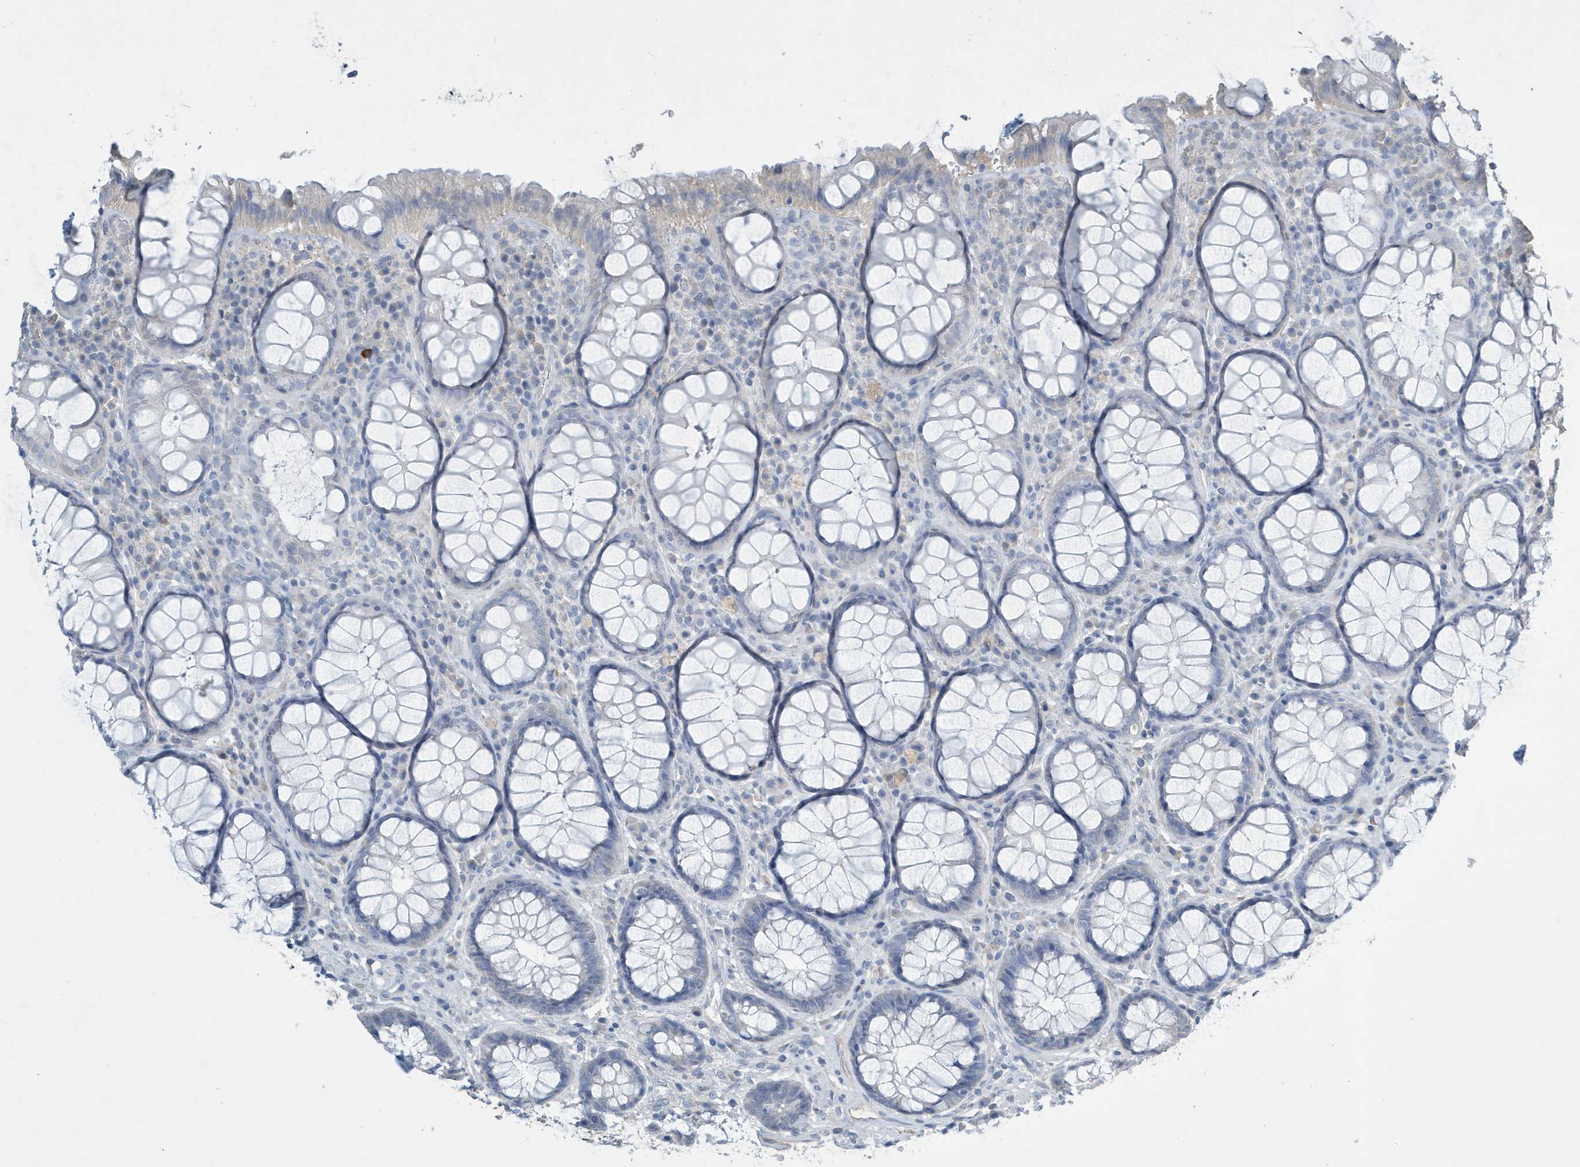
{"staining": {"intensity": "weak", "quantity": "<25%", "location": "cytoplasmic/membranous"}, "tissue": "rectum", "cell_type": "Glandular cells", "image_type": "normal", "snomed": [{"axis": "morphology", "description": "Normal tissue, NOS"}, {"axis": "topography", "description": "Rectum"}], "caption": "The image demonstrates no staining of glandular cells in unremarkable rectum.", "gene": "UGT2B4", "patient": {"sex": "male", "age": 64}}